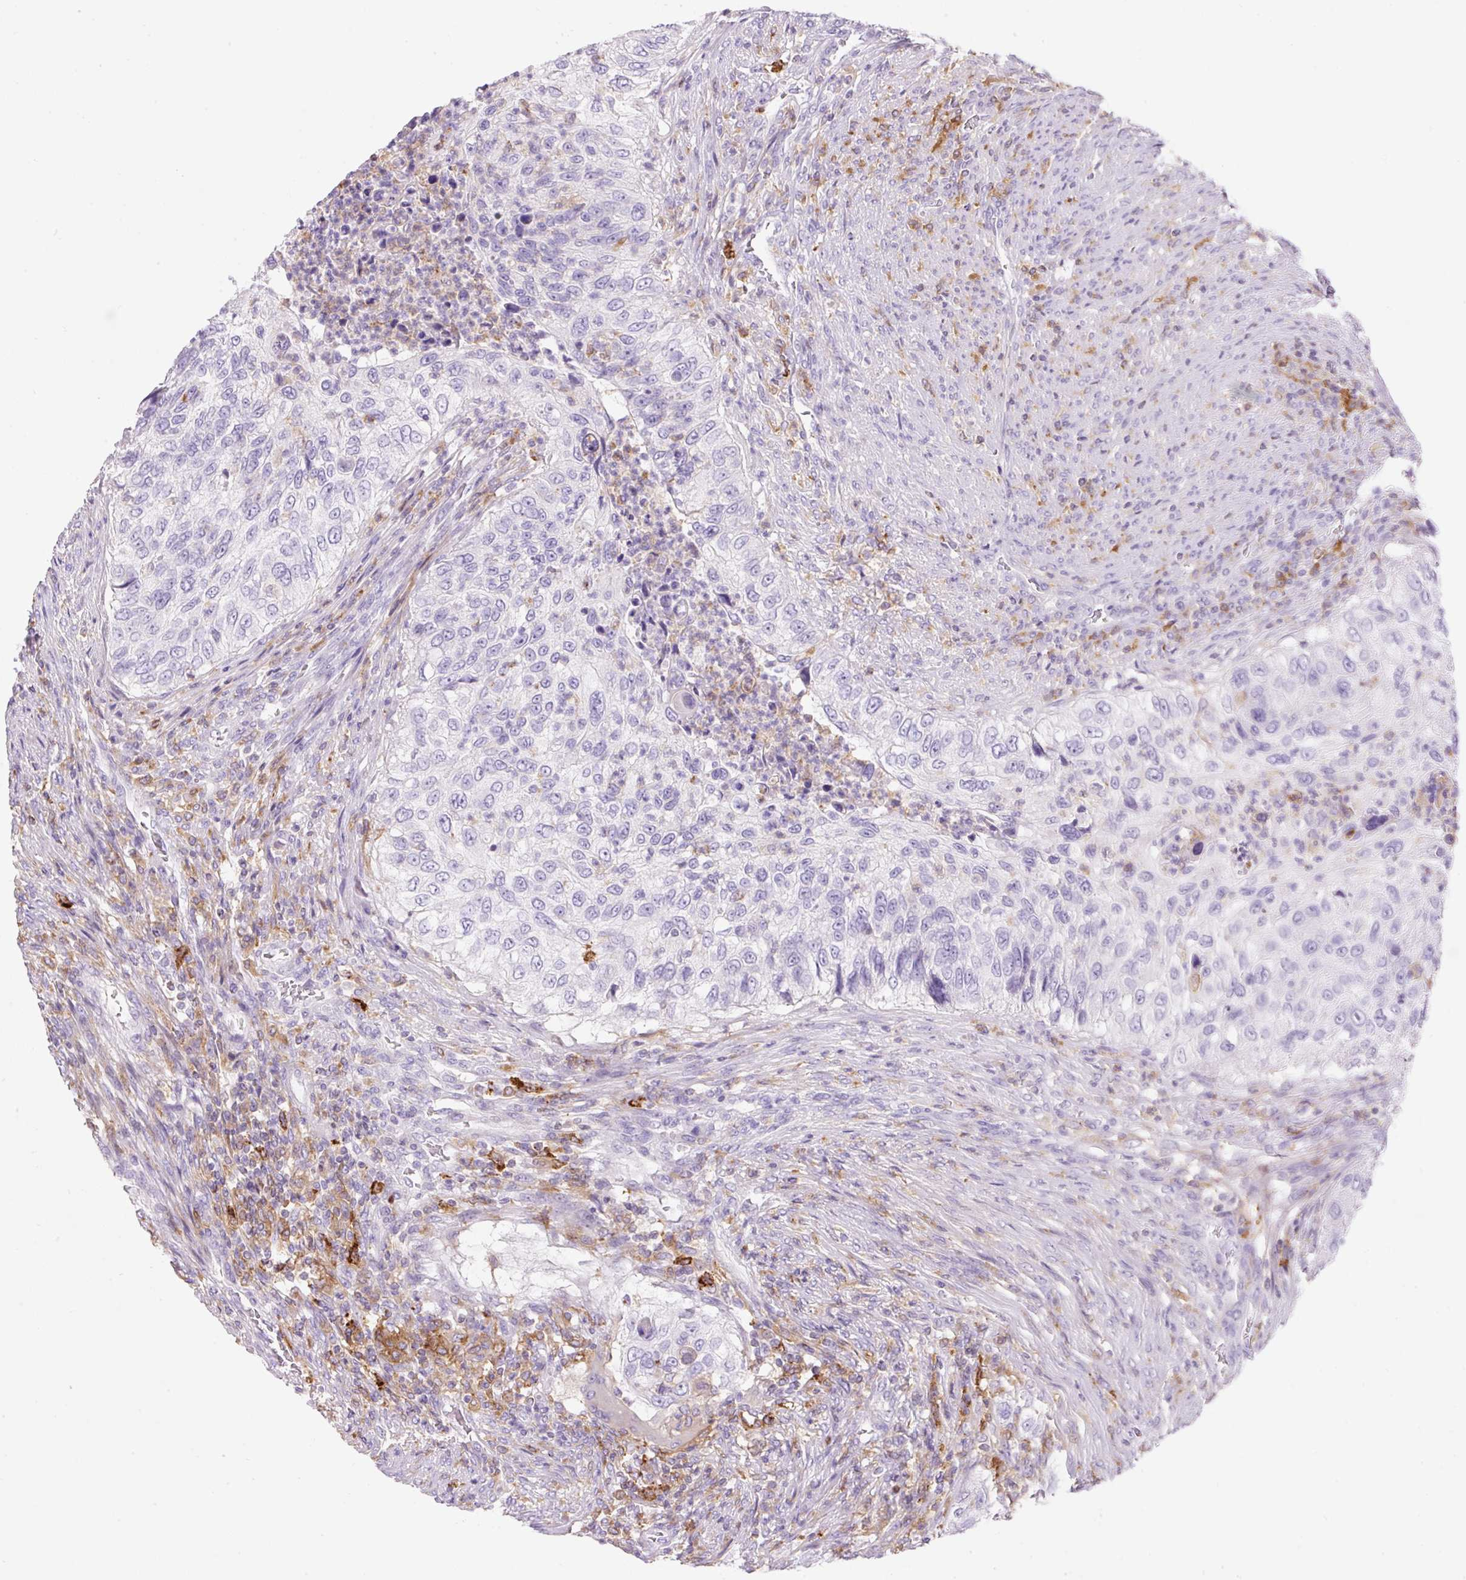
{"staining": {"intensity": "negative", "quantity": "none", "location": "none"}, "tissue": "urothelial cancer", "cell_type": "Tumor cells", "image_type": "cancer", "snomed": [{"axis": "morphology", "description": "Urothelial carcinoma, High grade"}, {"axis": "topography", "description": "Urinary bladder"}], "caption": "High magnification brightfield microscopy of urothelial carcinoma (high-grade) stained with DAB (brown) and counterstained with hematoxylin (blue): tumor cells show no significant staining.", "gene": "TDRD15", "patient": {"sex": "female", "age": 60}}